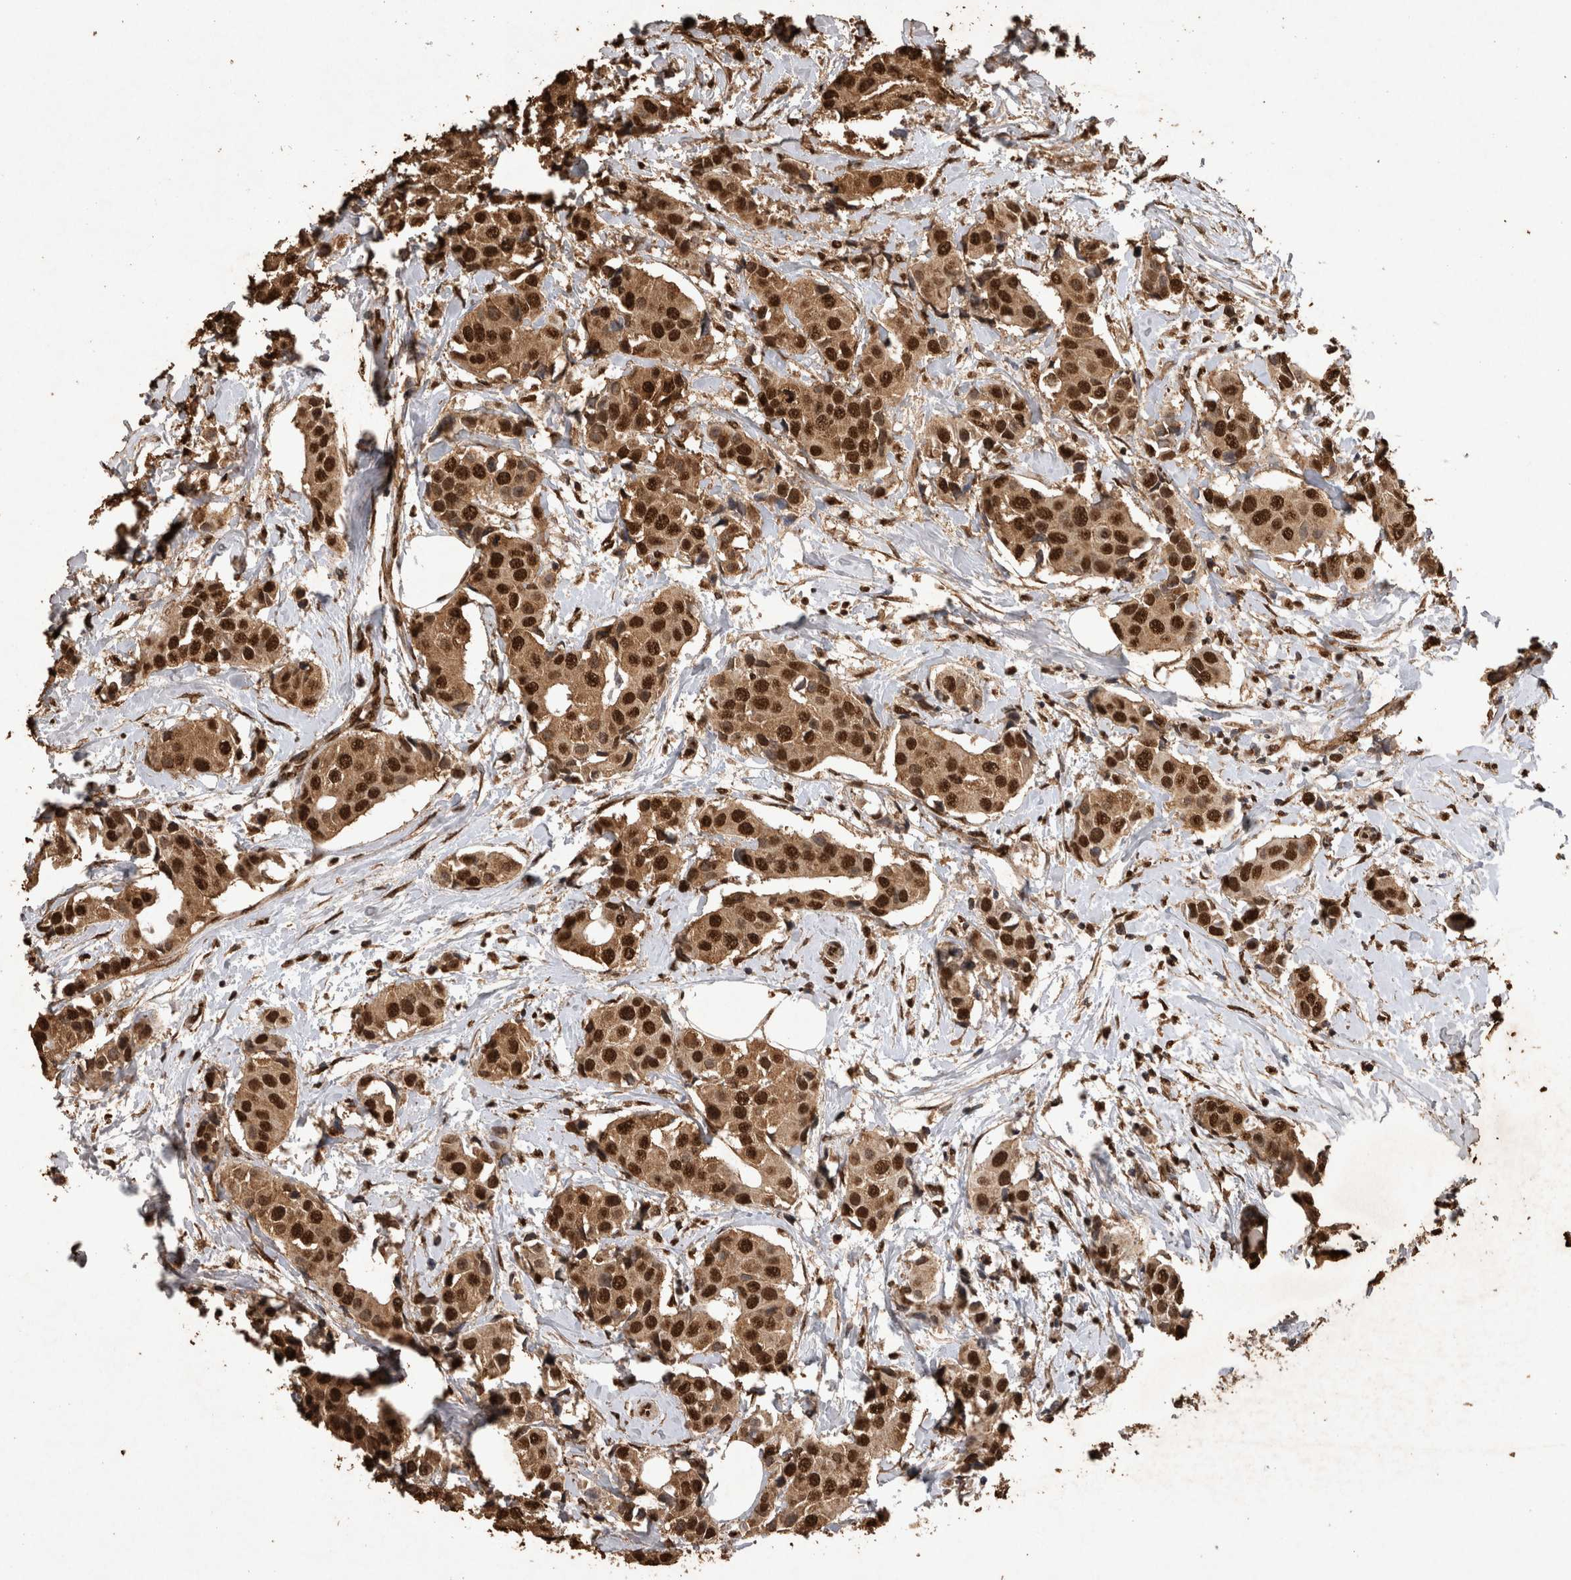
{"staining": {"intensity": "strong", "quantity": ">75%", "location": "cytoplasmic/membranous,nuclear"}, "tissue": "breast cancer", "cell_type": "Tumor cells", "image_type": "cancer", "snomed": [{"axis": "morphology", "description": "Normal tissue, NOS"}, {"axis": "morphology", "description": "Duct carcinoma"}, {"axis": "topography", "description": "Breast"}], "caption": "Breast cancer was stained to show a protein in brown. There is high levels of strong cytoplasmic/membranous and nuclear expression in approximately >75% of tumor cells.", "gene": "OAS2", "patient": {"sex": "female", "age": 39}}